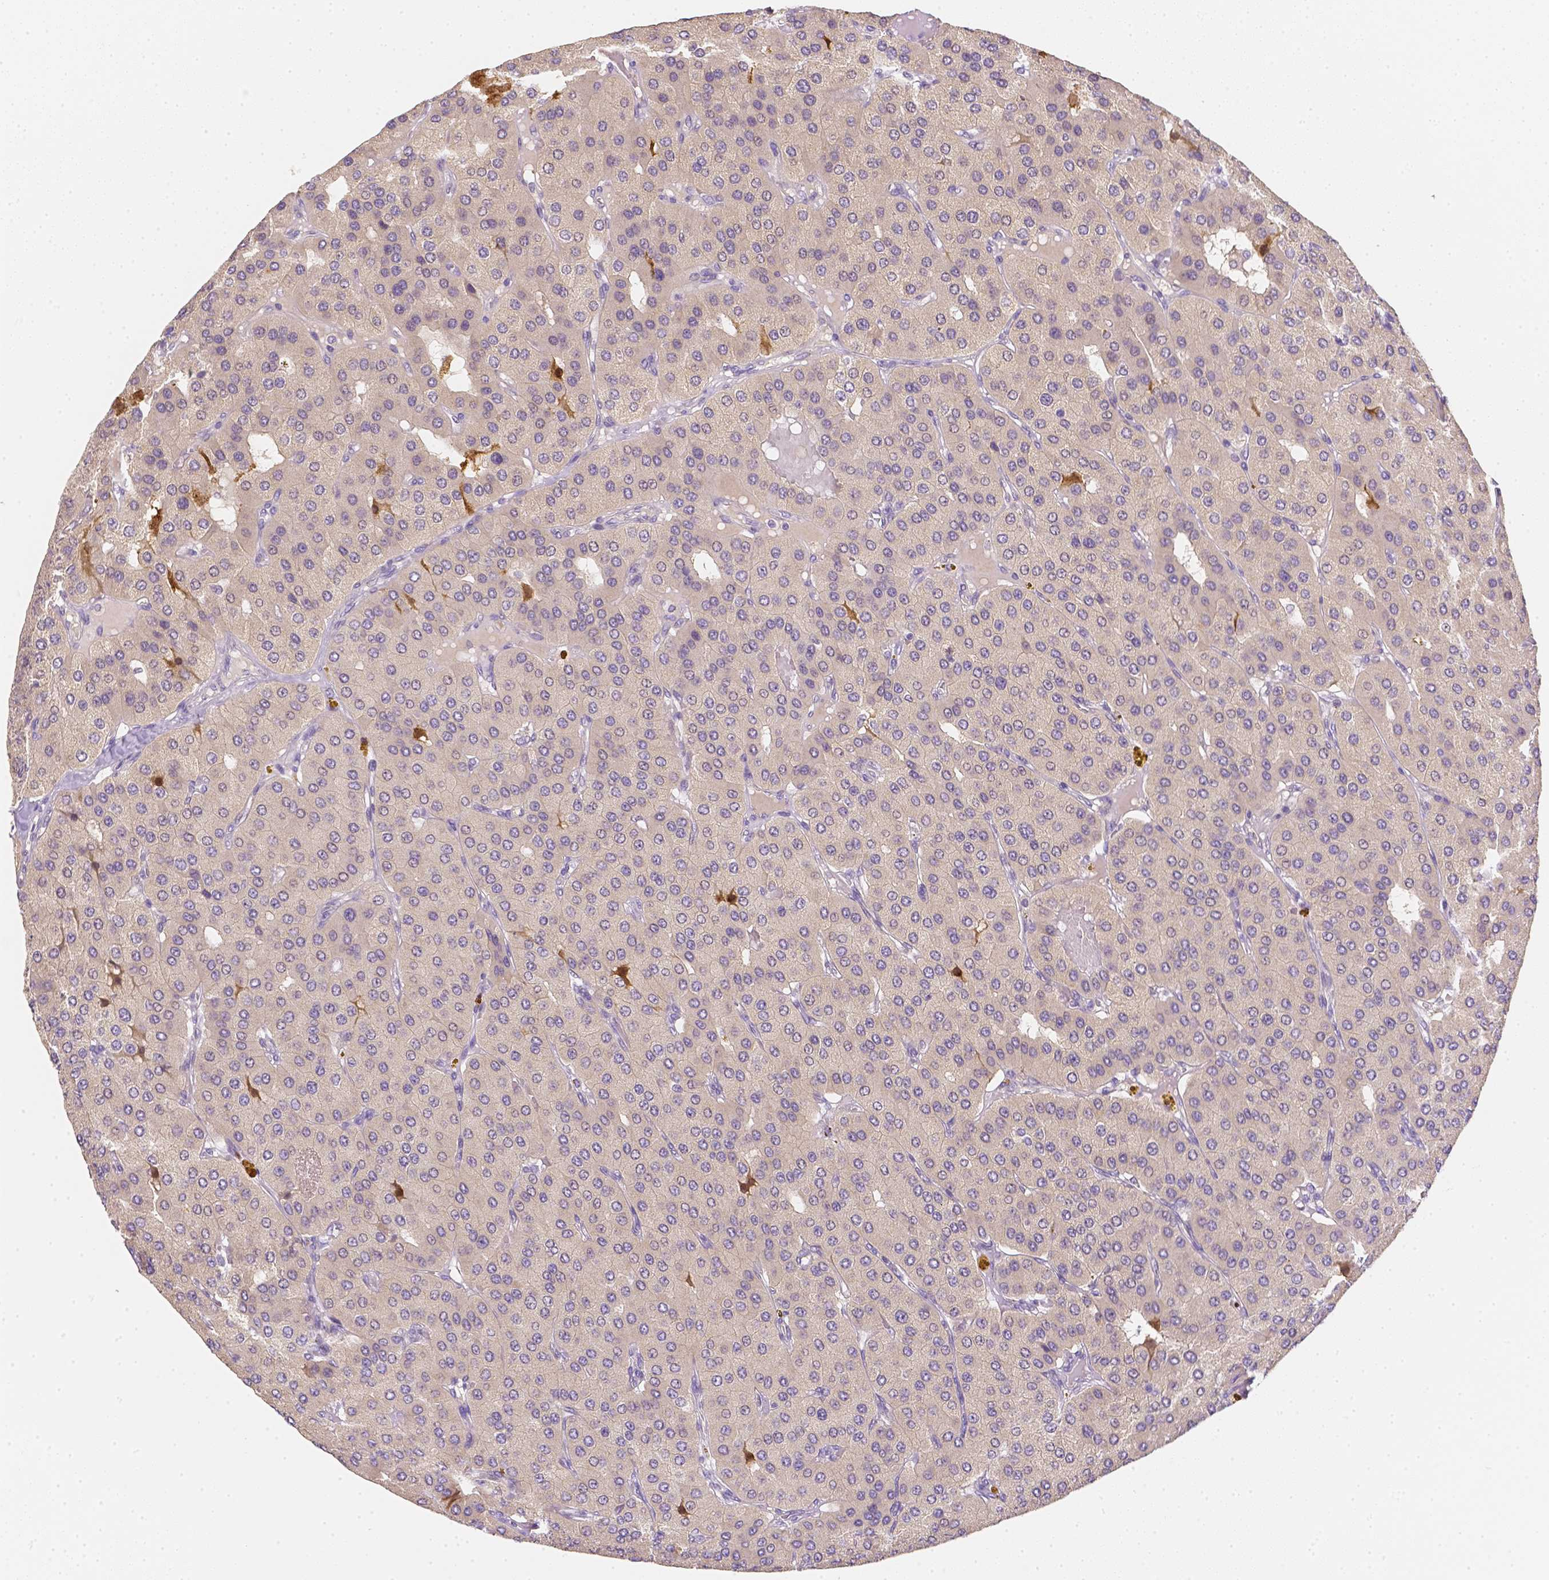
{"staining": {"intensity": "negative", "quantity": "none", "location": "none"}, "tissue": "parathyroid gland", "cell_type": "Glandular cells", "image_type": "normal", "snomed": [{"axis": "morphology", "description": "Normal tissue, NOS"}, {"axis": "morphology", "description": "Adenoma, NOS"}, {"axis": "topography", "description": "Parathyroid gland"}], "caption": "DAB immunohistochemical staining of unremarkable human parathyroid gland displays no significant expression in glandular cells.", "gene": "C10orf67", "patient": {"sex": "female", "age": 86}}